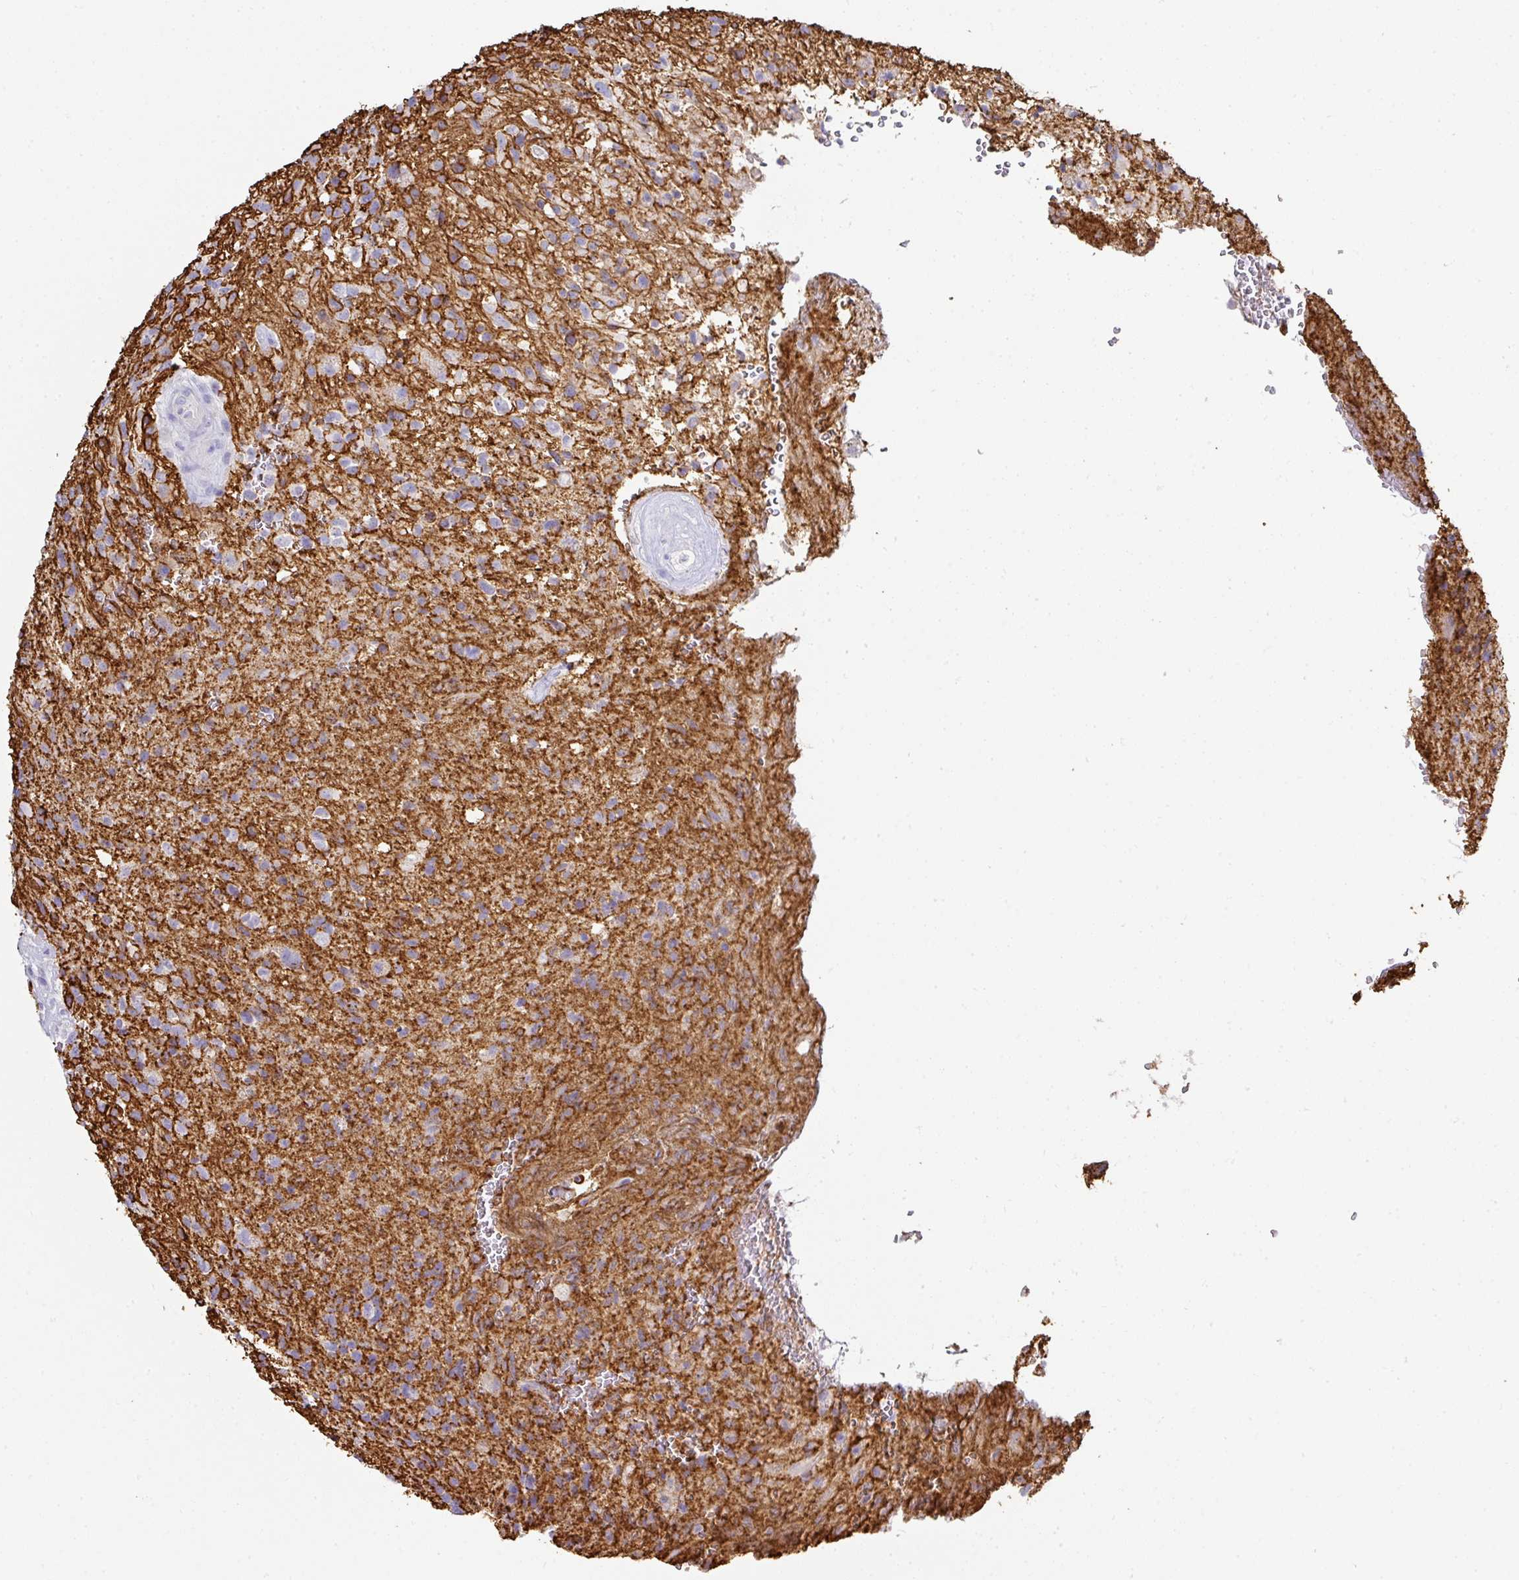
{"staining": {"intensity": "negative", "quantity": "none", "location": "none"}, "tissue": "glioma", "cell_type": "Tumor cells", "image_type": "cancer", "snomed": [{"axis": "morphology", "description": "Glioma, malignant, High grade"}, {"axis": "topography", "description": "Brain"}], "caption": "IHC of human glioma exhibits no positivity in tumor cells.", "gene": "TARM1", "patient": {"sex": "male", "age": 56}}